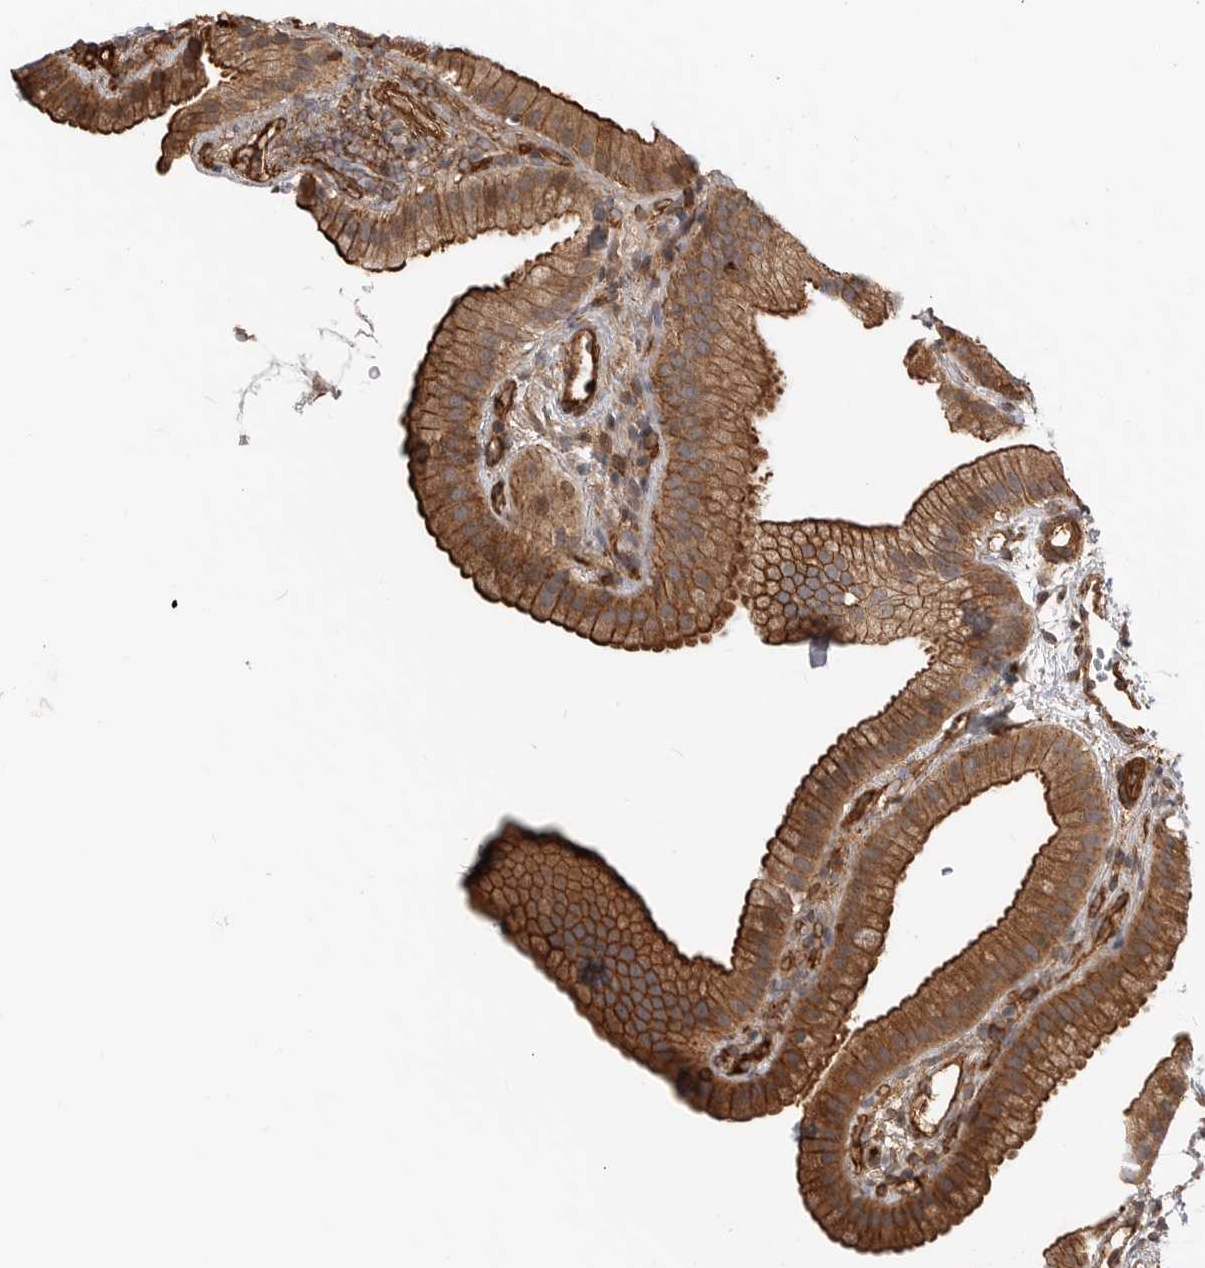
{"staining": {"intensity": "moderate", "quantity": ">75%", "location": "cytoplasmic/membranous"}, "tissue": "gallbladder", "cell_type": "Glandular cells", "image_type": "normal", "snomed": [{"axis": "morphology", "description": "Normal tissue, NOS"}, {"axis": "topography", "description": "Gallbladder"}], "caption": "Immunohistochemistry of unremarkable gallbladder demonstrates medium levels of moderate cytoplasmic/membranous staining in about >75% of glandular cells. (brown staining indicates protein expression, while blue staining denotes nuclei).", "gene": "TRIM56", "patient": {"sex": "female", "age": 64}}